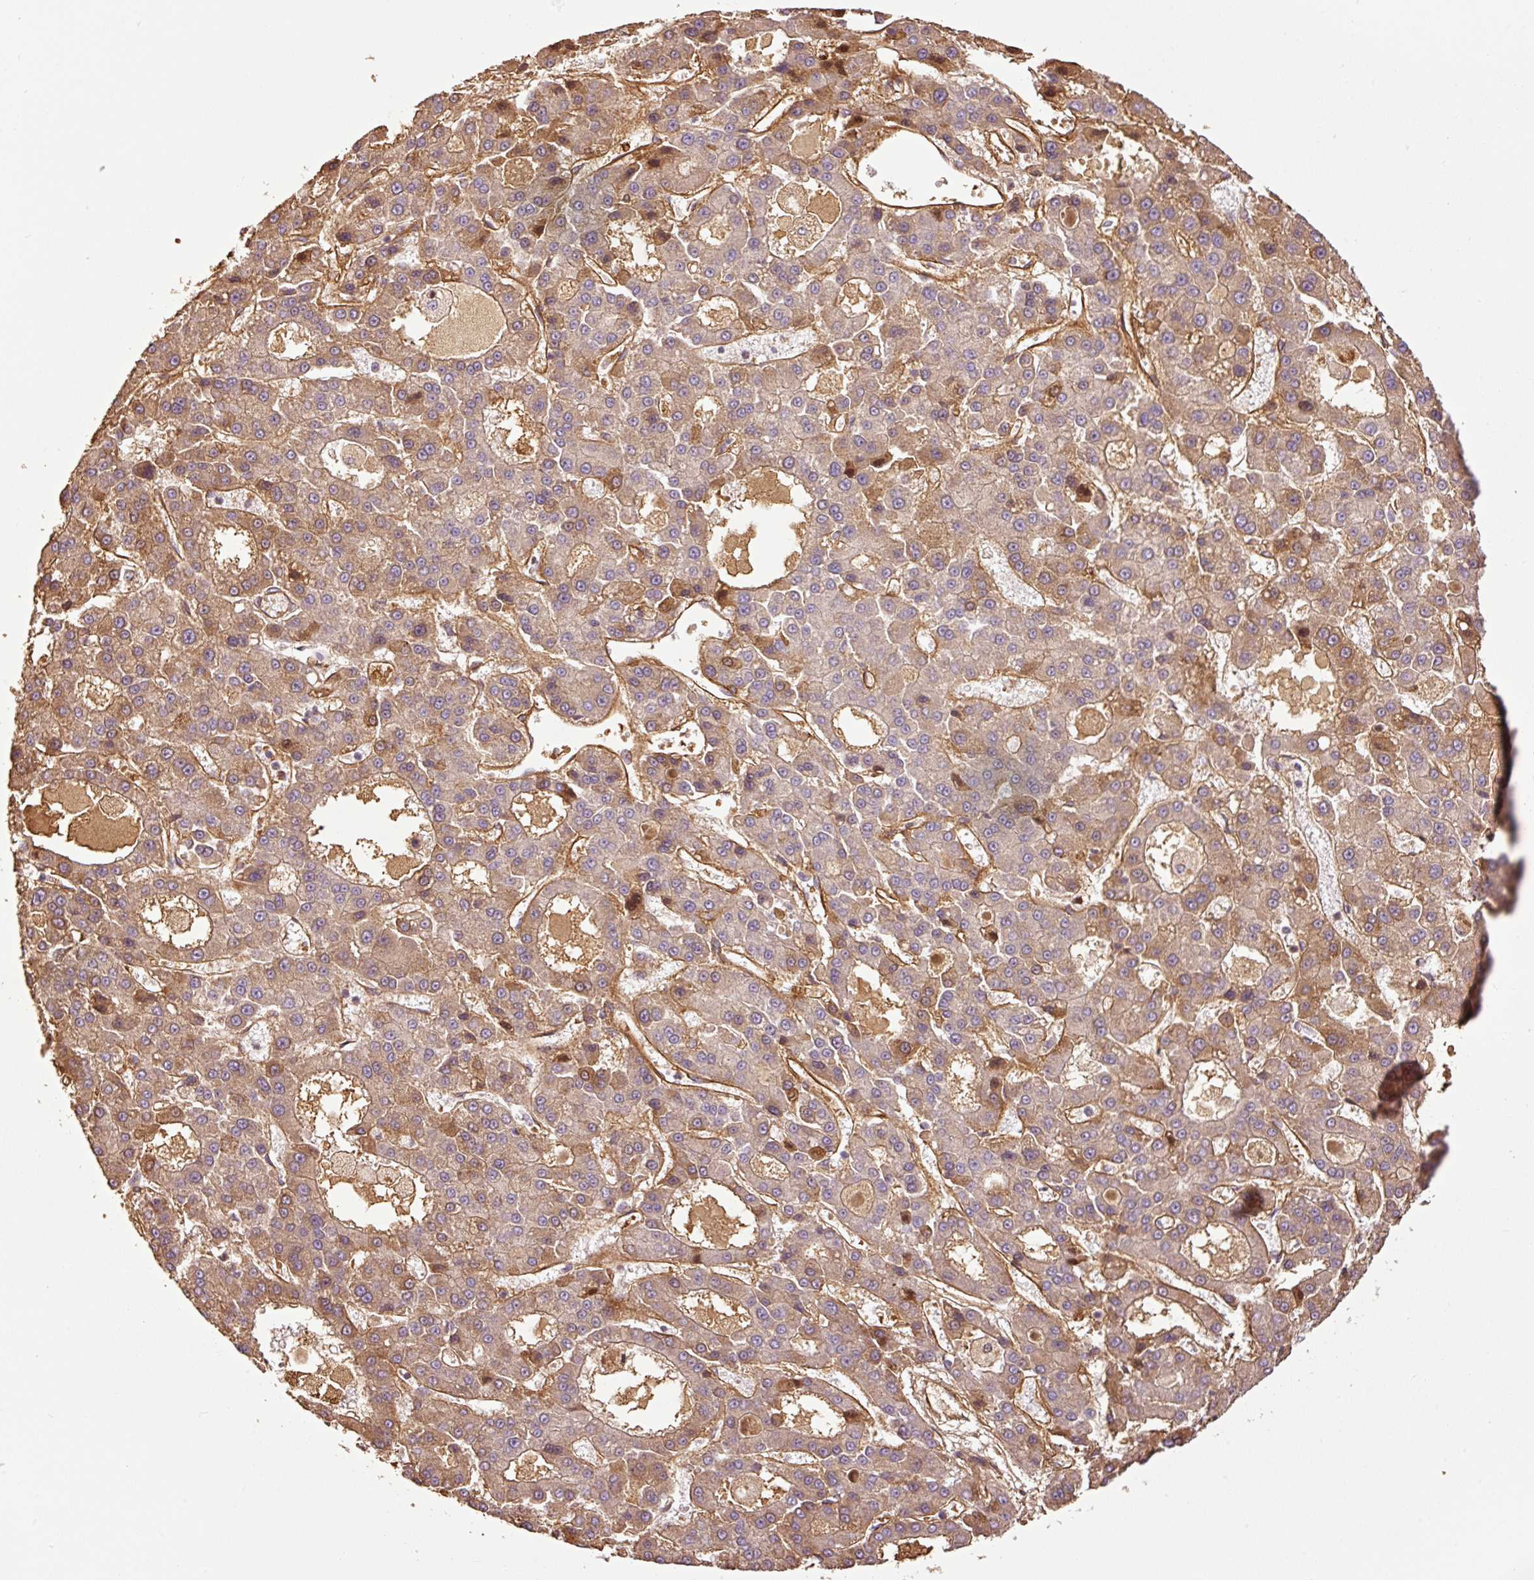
{"staining": {"intensity": "moderate", "quantity": "25%-75%", "location": "cytoplasmic/membranous,nuclear"}, "tissue": "liver cancer", "cell_type": "Tumor cells", "image_type": "cancer", "snomed": [{"axis": "morphology", "description": "Carcinoma, Hepatocellular, NOS"}, {"axis": "topography", "description": "Liver"}], "caption": "Immunohistochemistry (IHC) of human liver cancer (hepatocellular carcinoma) reveals medium levels of moderate cytoplasmic/membranous and nuclear staining in about 25%-75% of tumor cells.", "gene": "NID2", "patient": {"sex": "male", "age": 70}}